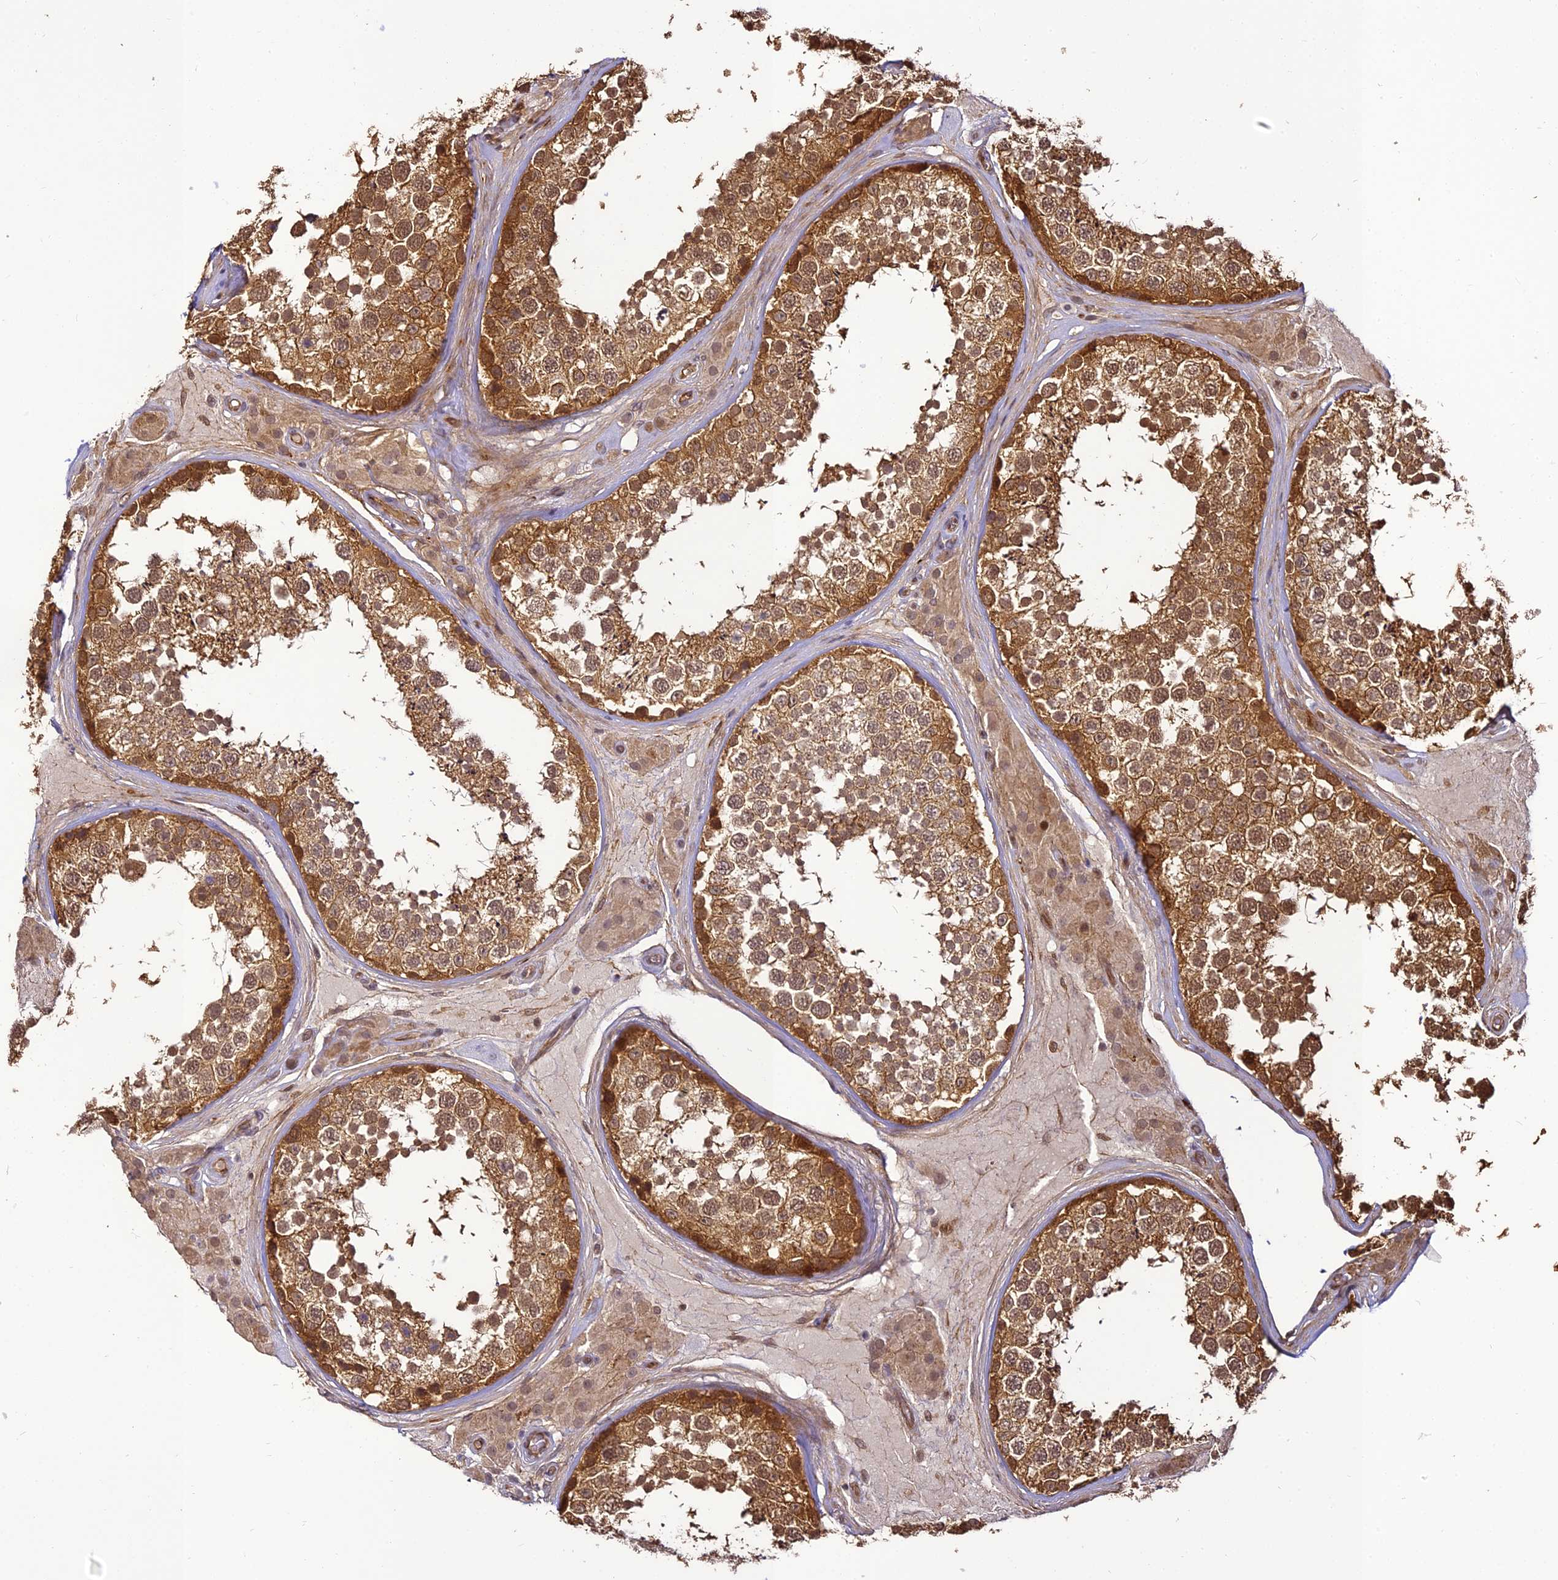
{"staining": {"intensity": "strong", "quantity": ">75%", "location": "cytoplasmic/membranous"}, "tissue": "testis", "cell_type": "Cells in seminiferous ducts", "image_type": "normal", "snomed": [{"axis": "morphology", "description": "Normal tissue, NOS"}, {"axis": "topography", "description": "Testis"}], "caption": "A micrograph of human testis stained for a protein demonstrates strong cytoplasmic/membranous brown staining in cells in seminiferous ducts.", "gene": "BCDIN3D", "patient": {"sex": "male", "age": 46}}